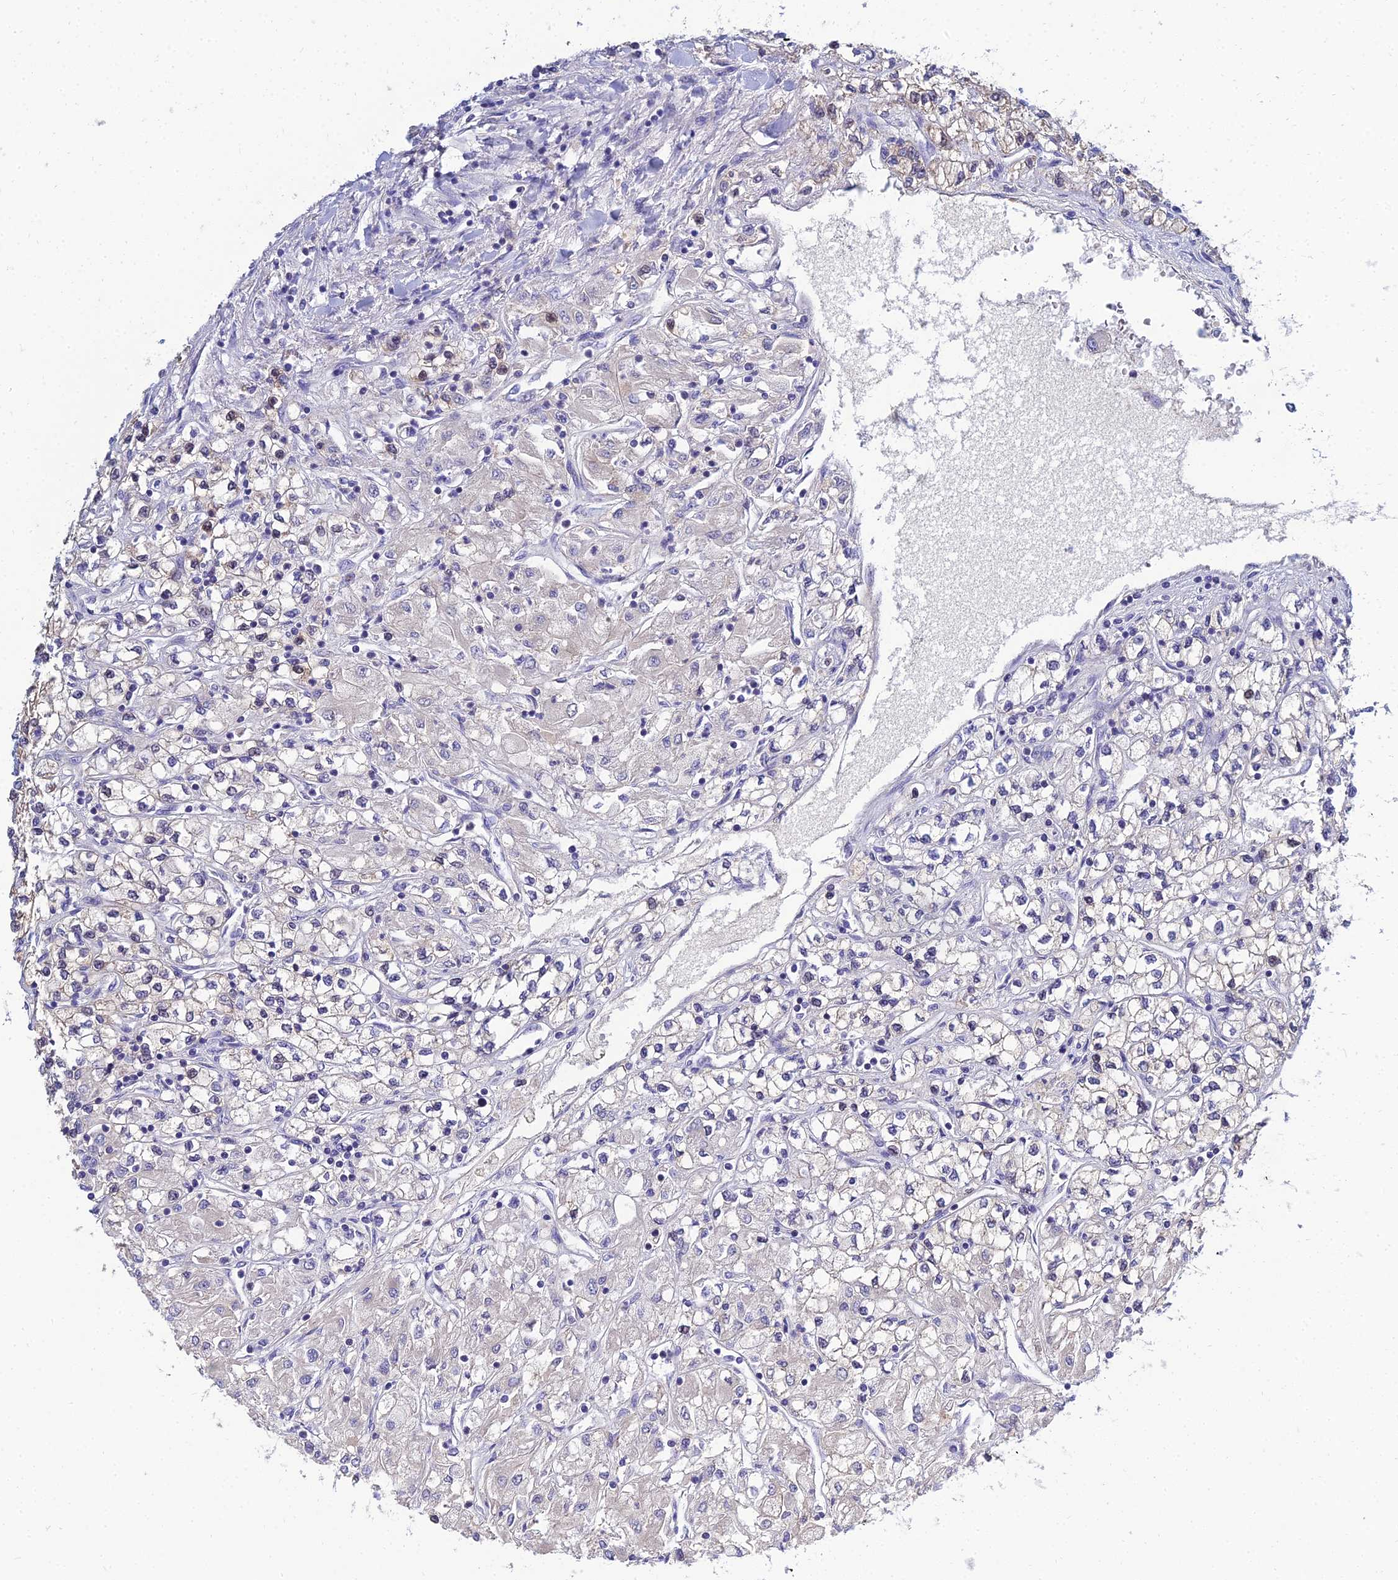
{"staining": {"intensity": "negative", "quantity": "none", "location": "none"}, "tissue": "renal cancer", "cell_type": "Tumor cells", "image_type": "cancer", "snomed": [{"axis": "morphology", "description": "Adenocarcinoma, NOS"}, {"axis": "topography", "description": "Kidney"}], "caption": "Immunohistochemical staining of renal adenocarcinoma demonstrates no significant positivity in tumor cells. (DAB (3,3'-diaminobenzidine) immunohistochemistry visualized using brightfield microscopy, high magnification).", "gene": "NPY", "patient": {"sex": "male", "age": 80}}